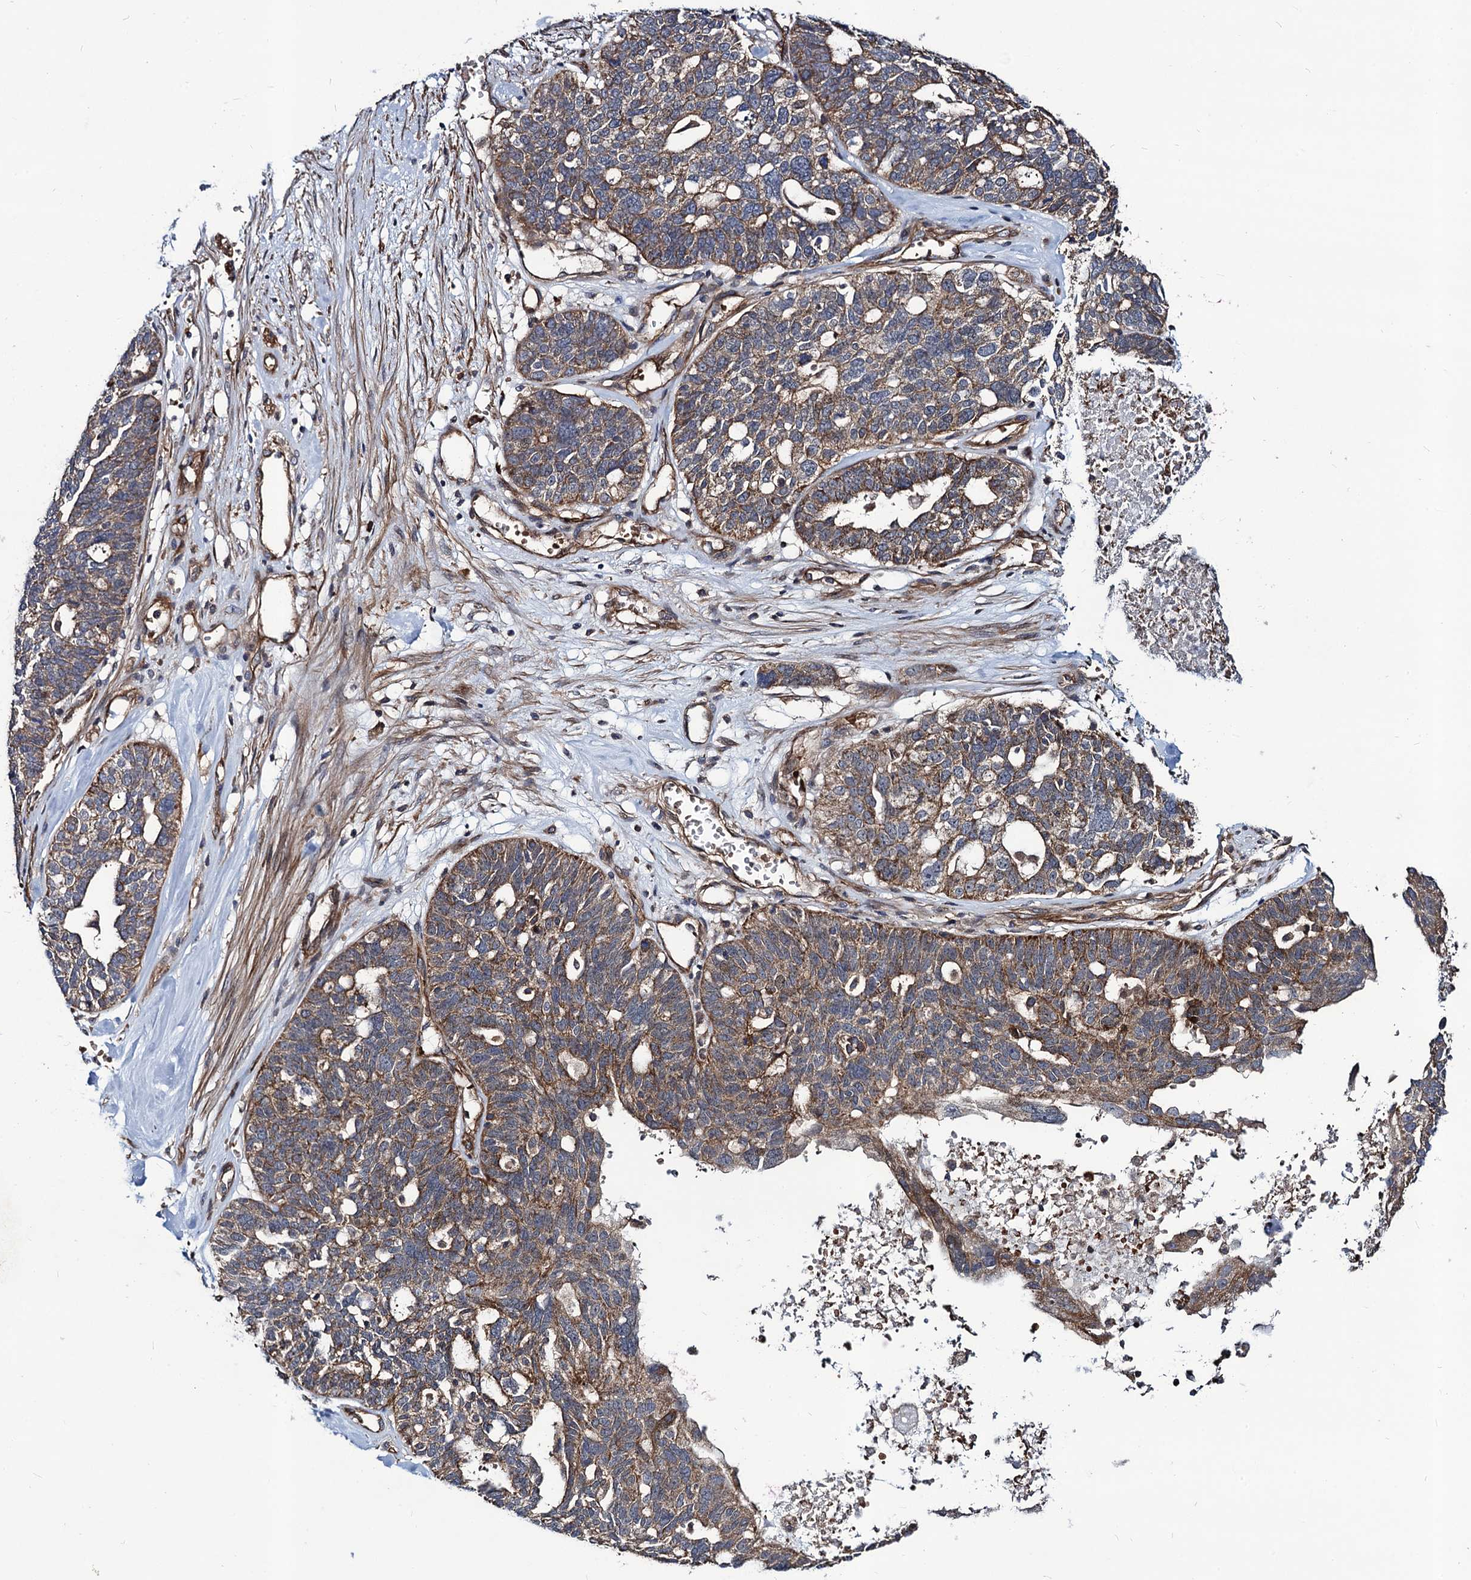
{"staining": {"intensity": "moderate", "quantity": "25%-75%", "location": "cytoplasmic/membranous"}, "tissue": "ovarian cancer", "cell_type": "Tumor cells", "image_type": "cancer", "snomed": [{"axis": "morphology", "description": "Cystadenocarcinoma, serous, NOS"}, {"axis": "topography", "description": "Ovary"}], "caption": "Protein expression analysis of ovarian cancer displays moderate cytoplasmic/membranous expression in about 25%-75% of tumor cells.", "gene": "KXD1", "patient": {"sex": "female", "age": 59}}